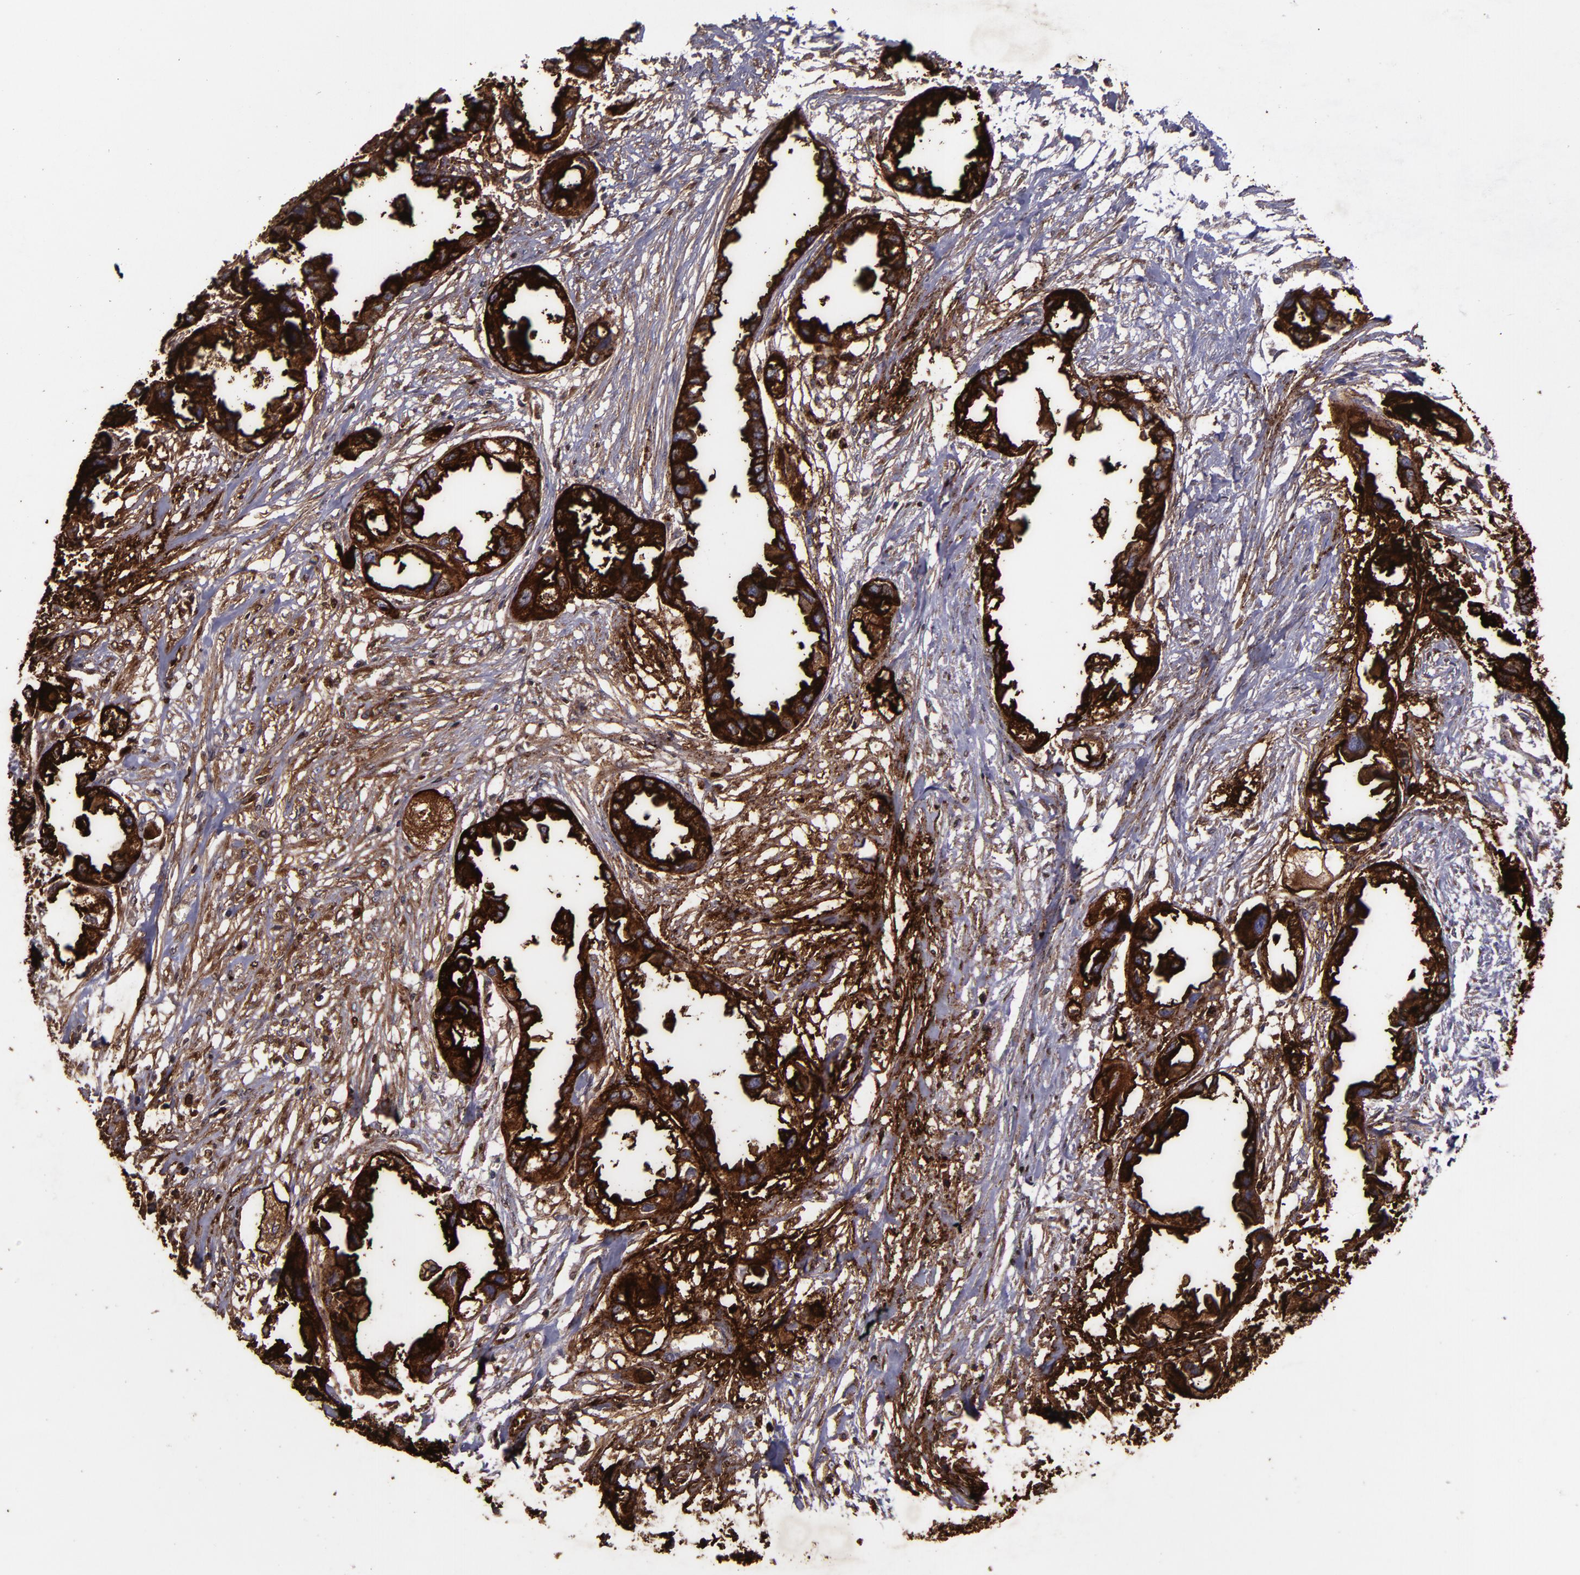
{"staining": {"intensity": "strong", "quantity": ">75%", "location": "cytoplasmic/membranous"}, "tissue": "endometrial cancer", "cell_type": "Tumor cells", "image_type": "cancer", "snomed": [{"axis": "morphology", "description": "Adenocarcinoma, NOS"}, {"axis": "topography", "description": "Endometrium"}], "caption": "Immunohistochemistry (IHC) of human endometrial adenocarcinoma exhibits high levels of strong cytoplasmic/membranous positivity in about >75% of tumor cells.", "gene": "MFGE8", "patient": {"sex": "female", "age": 67}}